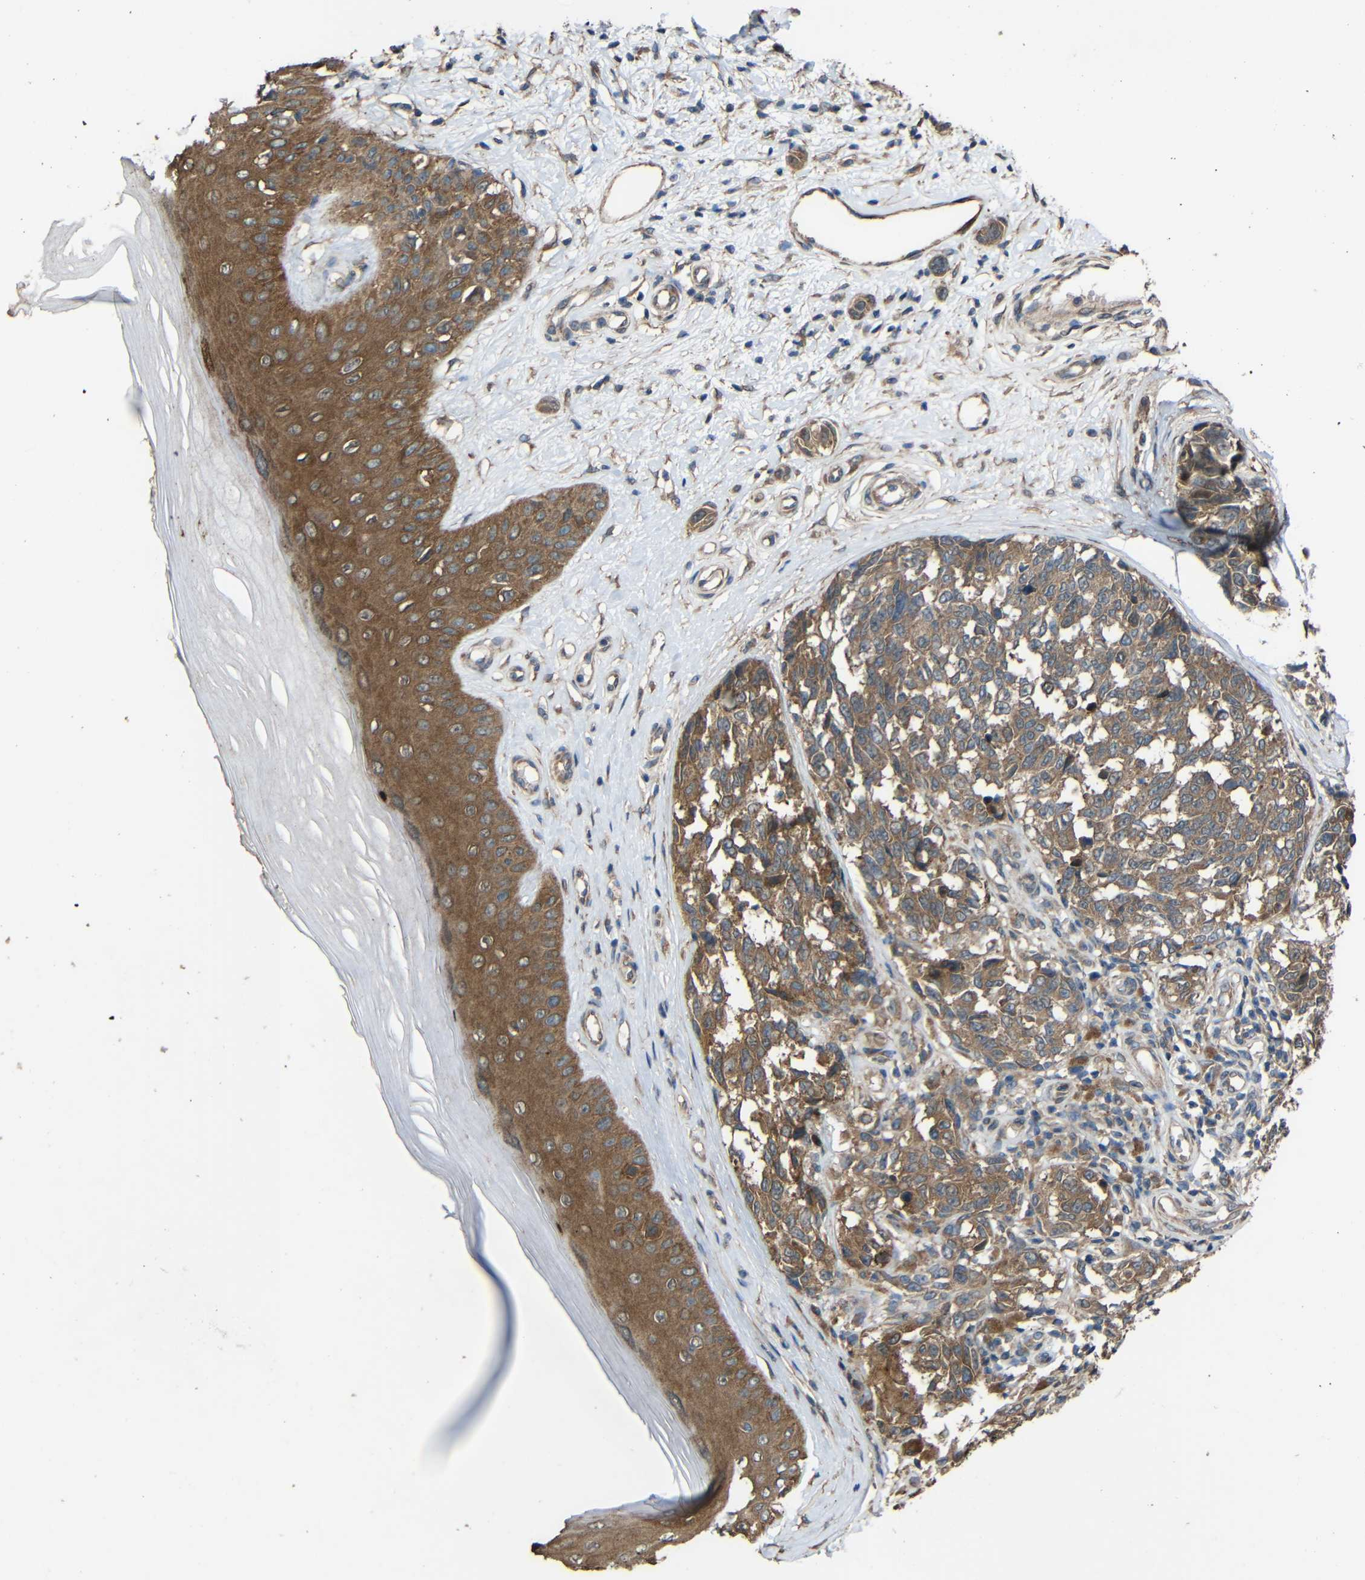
{"staining": {"intensity": "moderate", "quantity": ">75%", "location": "cytoplasmic/membranous"}, "tissue": "melanoma", "cell_type": "Tumor cells", "image_type": "cancer", "snomed": [{"axis": "morphology", "description": "Malignant melanoma, NOS"}, {"axis": "topography", "description": "Skin"}], "caption": "About >75% of tumor cells in human malignant melanoma show moderate cytoplasmic/membranous protein staining as visualized by brown immunohistochemical staining.", "gene": "CHST9", "patient": {"sex": "female", "age": 64}}